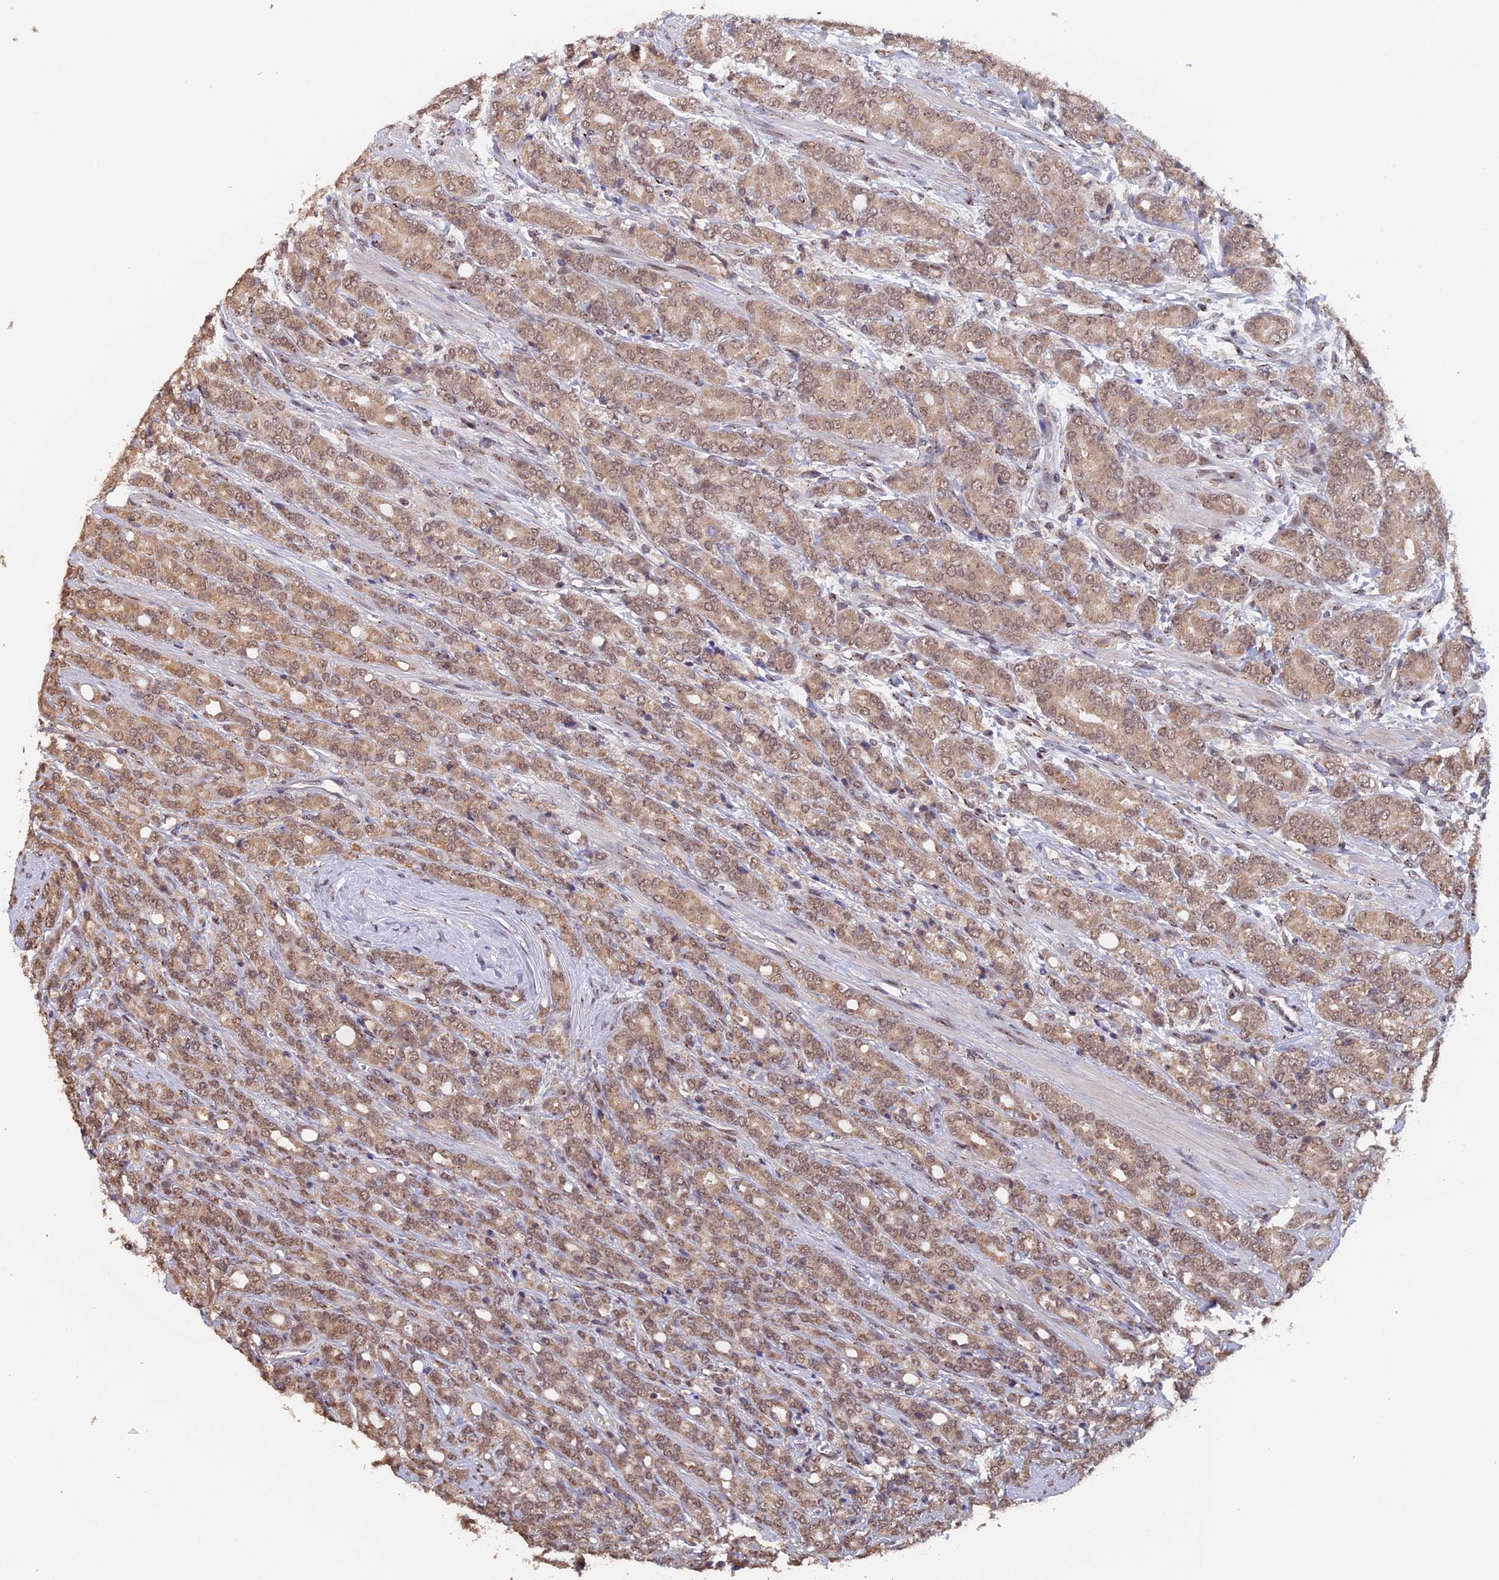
{"staining": {"intensity": "moderate", "quantity": ">75%", "location": "cytoplasmic/membranous,nuclear"}, "tissue": "prostate cancer", "cell_type": "Tumor cells", "image_type": "cancer", "snomed": [{"axis": "morphology", "description": "Adenocarcinoma, High grade"}, {"axis": "topography", "description": "Prostate"}], "caption": "DAB (3,3'-diaminobenzidine) immunohistochemical staining of prostate high-grade adenocarcinoma reveals moderate cytoplasmic/membranous and nuclear protein positivity in about >75% of tumor cells. (DAB (3,3'-diaminobenzidine) IHC, brown staining for protein, blue staining for nuclei).", "gene": "PIGQ", "patient": {"sex": "male", "age": 62}}